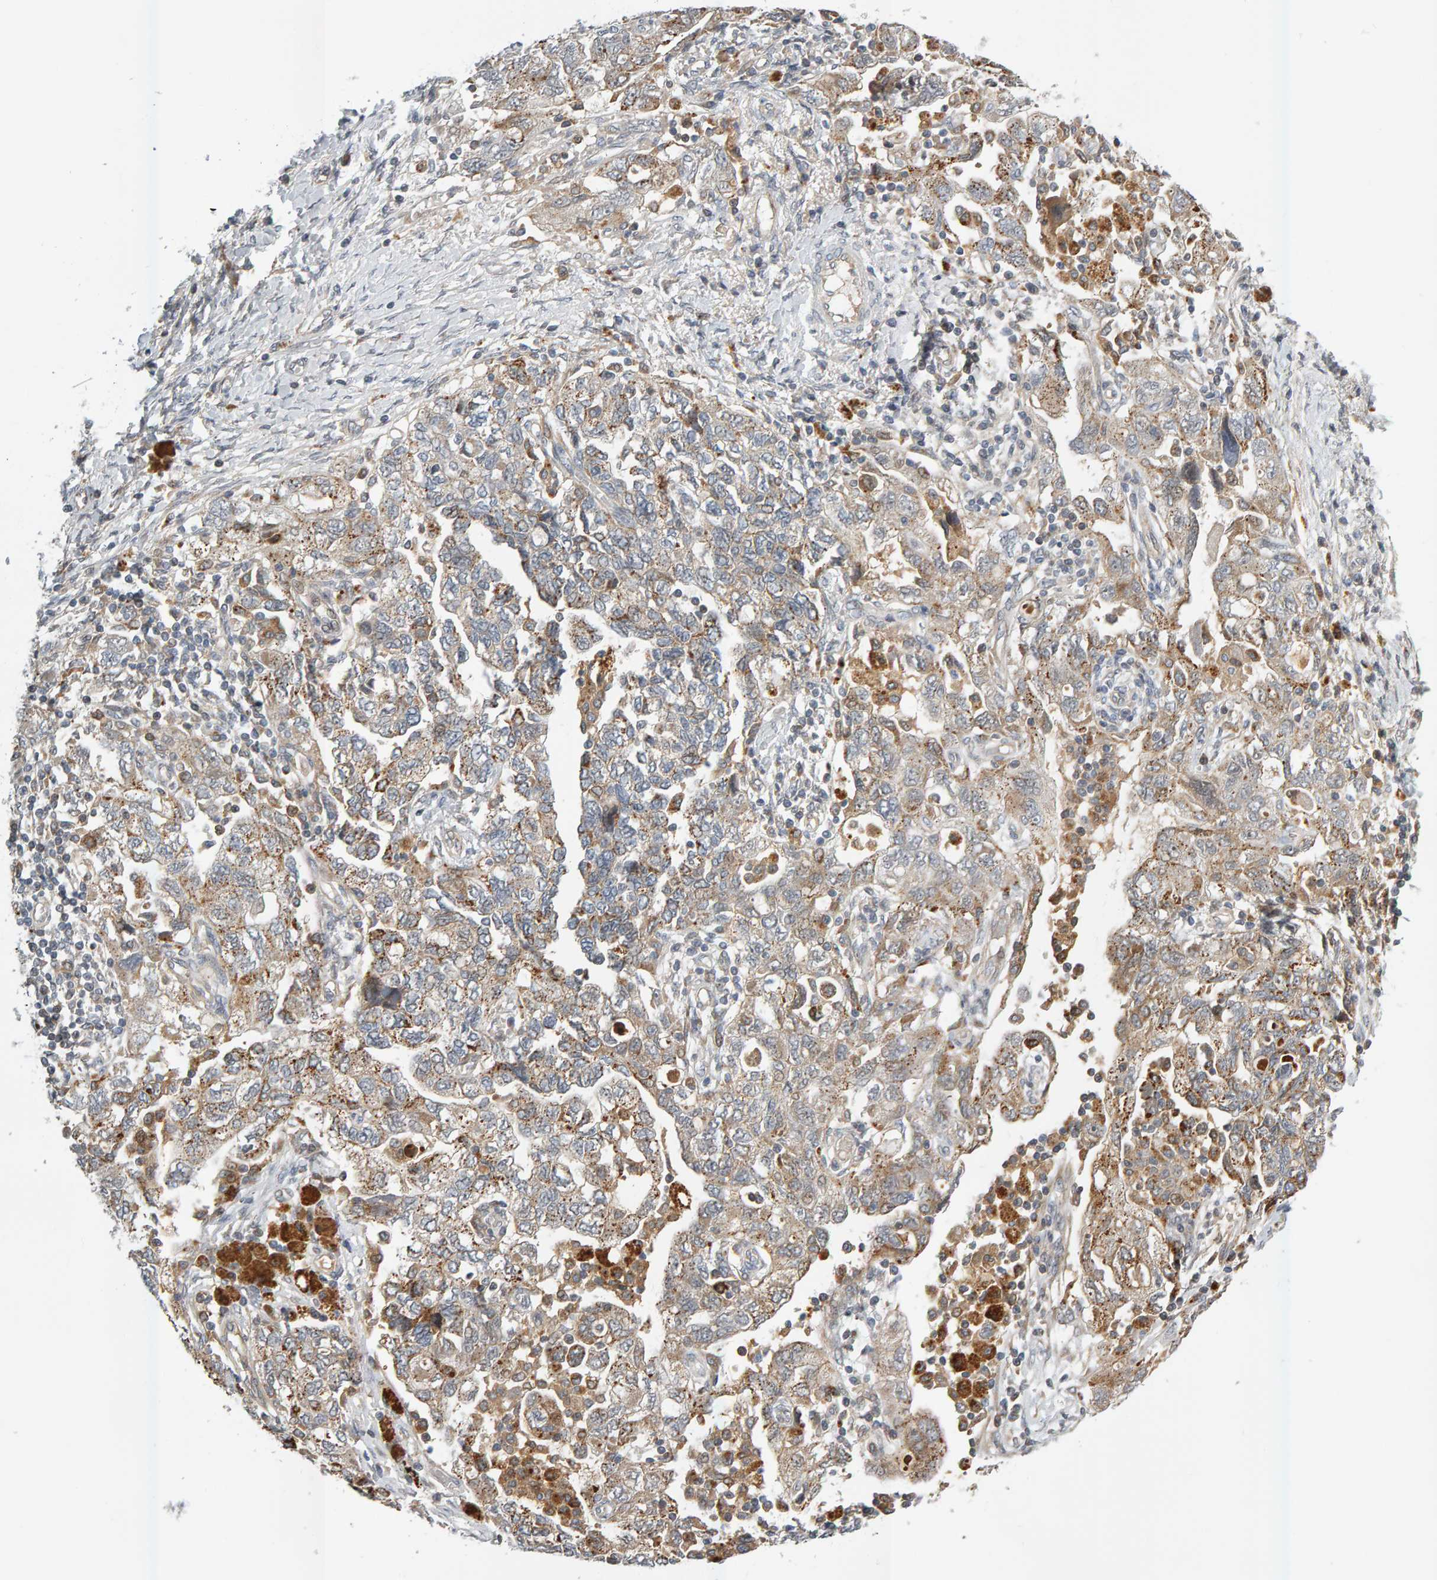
{"staining": {"intensity": "moderate", "quantity": ">75%", "location": "cytoplasmic/membranous"}, "tissue": "ovarian cancer", "cell_type": "Tumor cells", "image_type": "cancer", "snomed": [{"axis": "morphology", "description": "Carcinoma, NOS"}, {"axis": "morphology", "description": "Cystadenocarcinoma, serous, NOS"}, {"axis": "topography", "description": "Ovary"}], "caption": "Human ovarian cancer (serous cystadenocarcinoma) stained for a protein (brown) shows moderate cytoplasmic/membranous positive positivity in approximately >75% of tumor cells.", "gene": "ZNF160", "patient": {"sex": "female", "age": 69}}